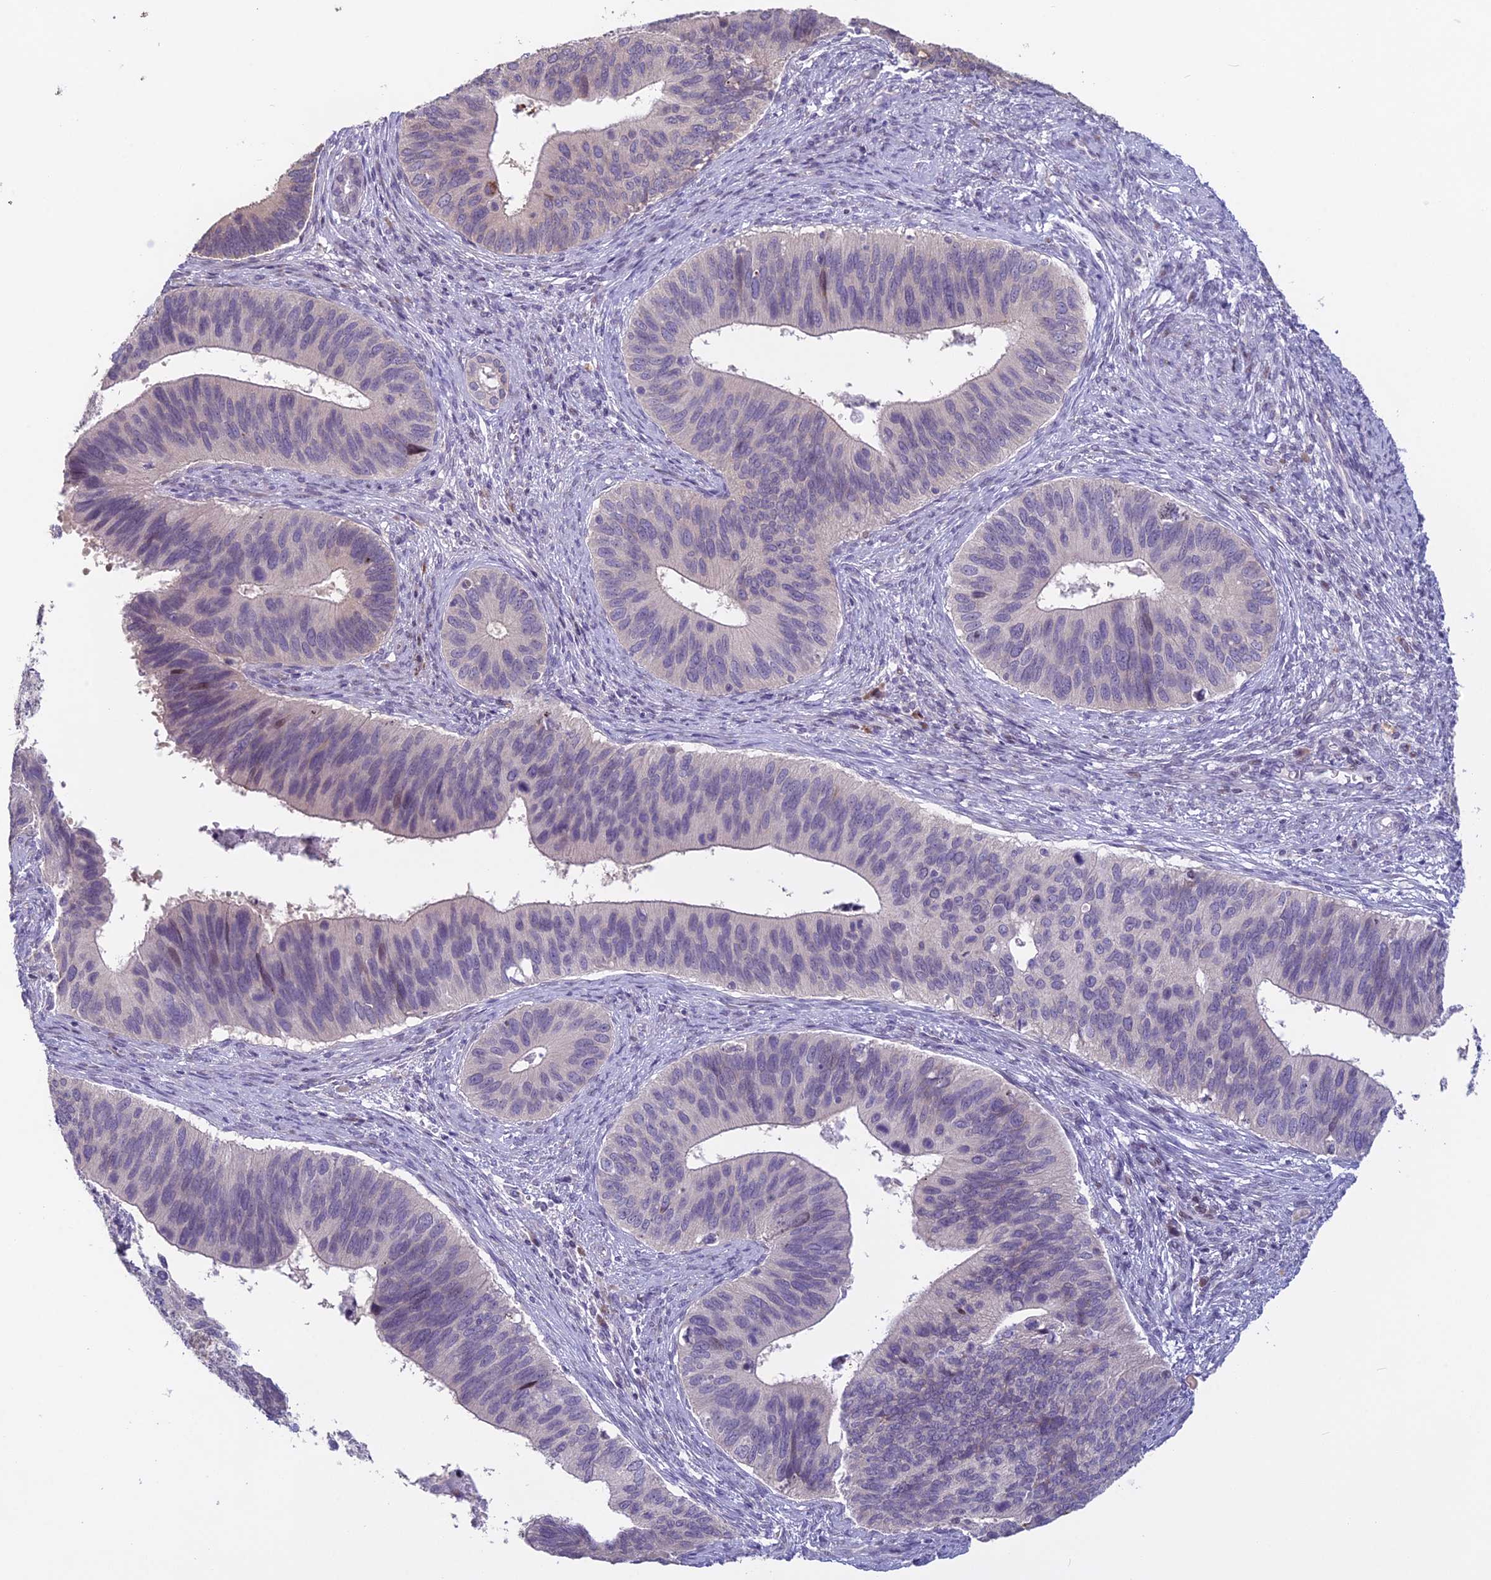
{"staining": {"intensity": "negative", "quantity": "none", "location": "none"}, "tissue": "cervical cancer", "cell_type": "Tumor cells", "image_type": "cancer", "snomed": [{"axis": "morphology", "description": "Adenocarcinoma, NOS"}, {"axis": "topography", "description": "Cervix"}], "caption": "Micrograph shows no significant protein expression in tumor cells of cervical cancer (adenocarcinoma).", "gene": "TMEM134", "patient": {"sex": "female", "age": 42}}